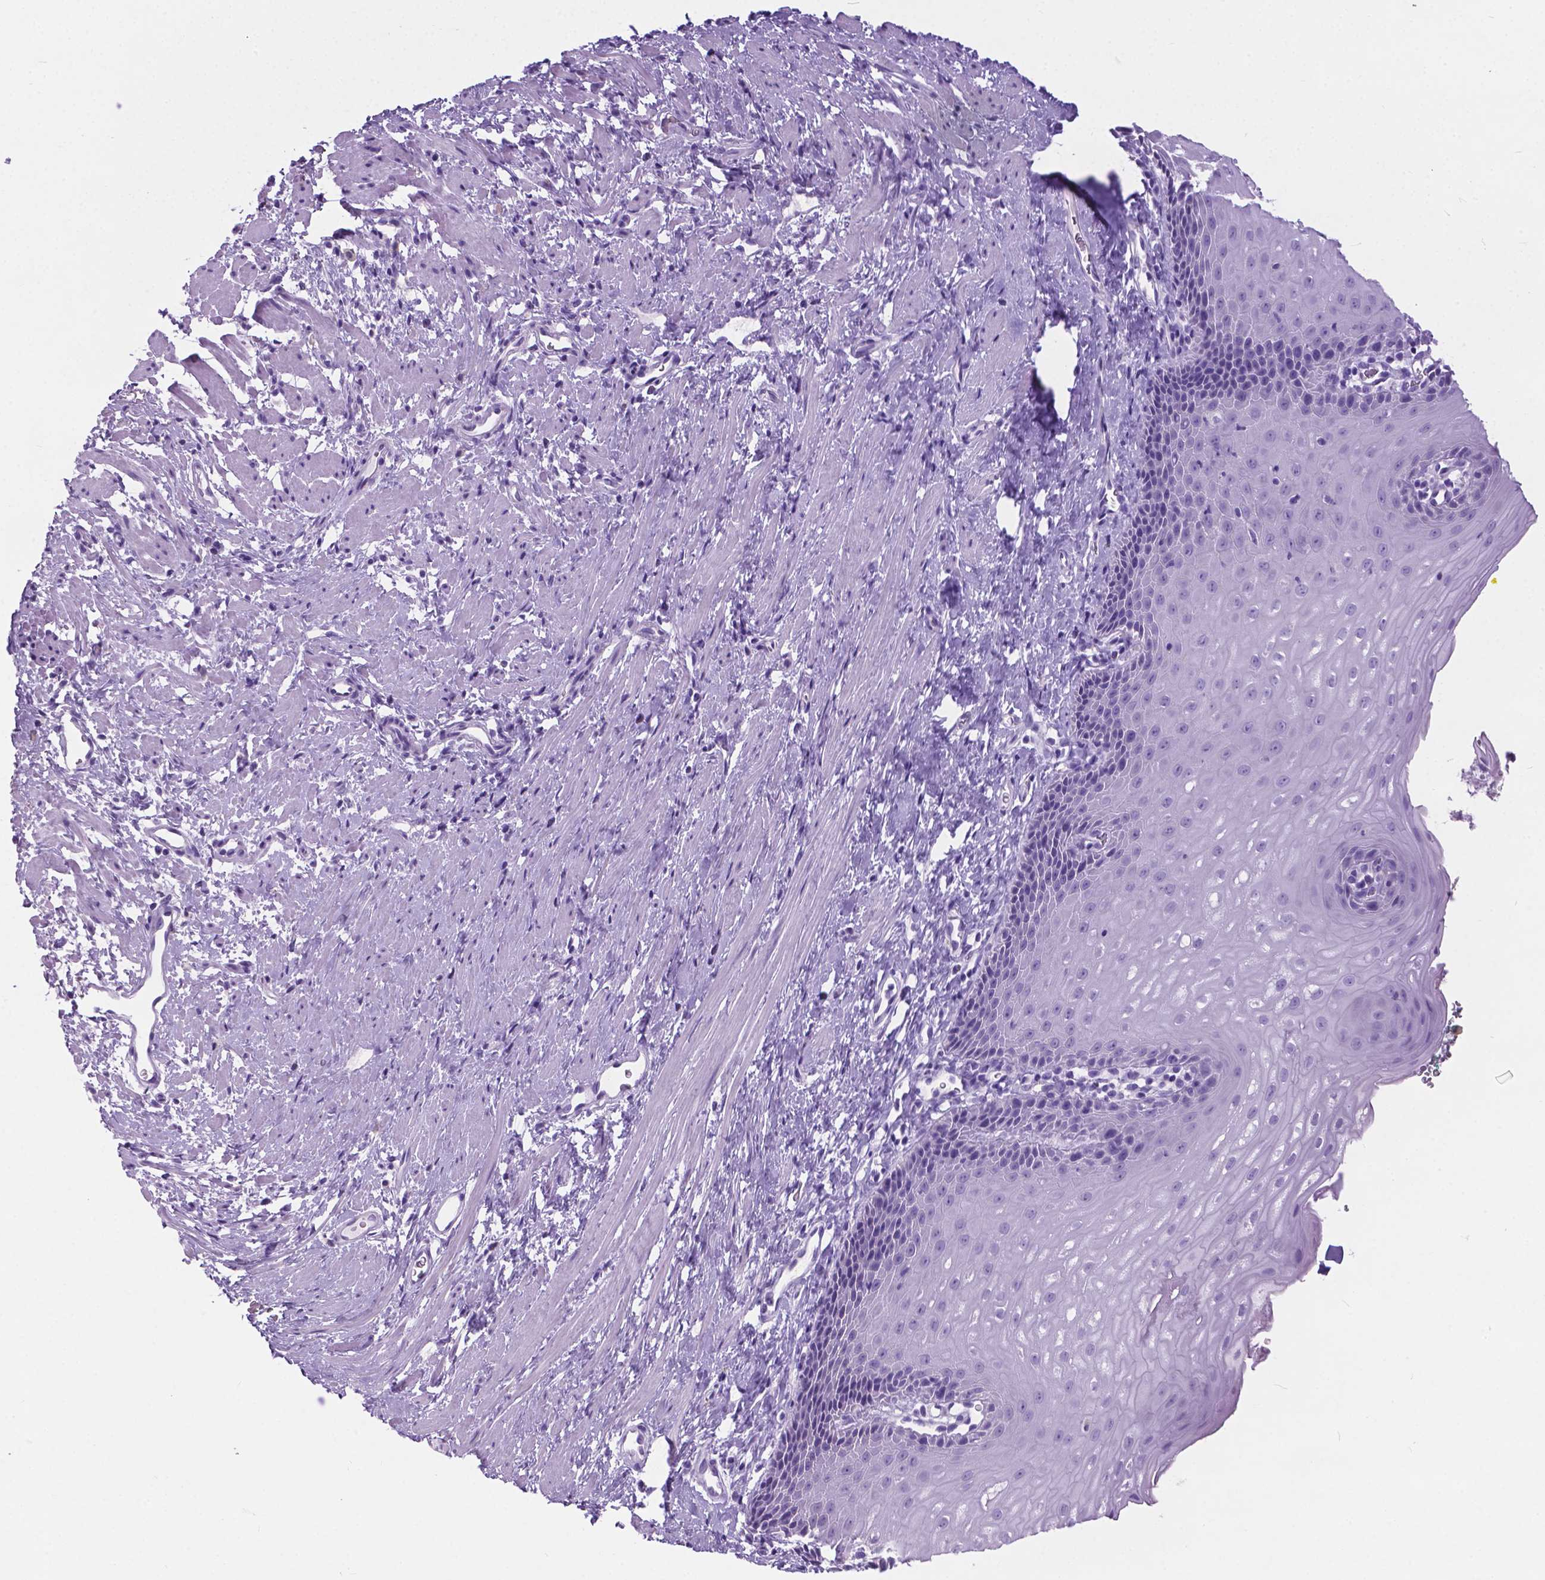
{"staining": {"intensity": "negative", "quantity": "none", "location": "none"}, "tissue": "esophagus", "cell_type": "Squamous epithelial cells", "image_type": "normal", "snomed": [{"axis": "morphology", "description": "Normal tissue, NOS"}, {"axis": "topography", "description": "Esophagus"}], "caption": "This photomicrograph is of benign esophagus stained with immunohistochemistry to label a protein in brown with the nuclei are counter-stained blue. There is no staining in squamous epithelial cells. (Brightfield microscopy of DAB (3,3'-diaminobenzidine) immunohistochemistry (IHC) at high magnification).", "gene": "ARMS2", "patient": {"sex": "male", "age": 64}}